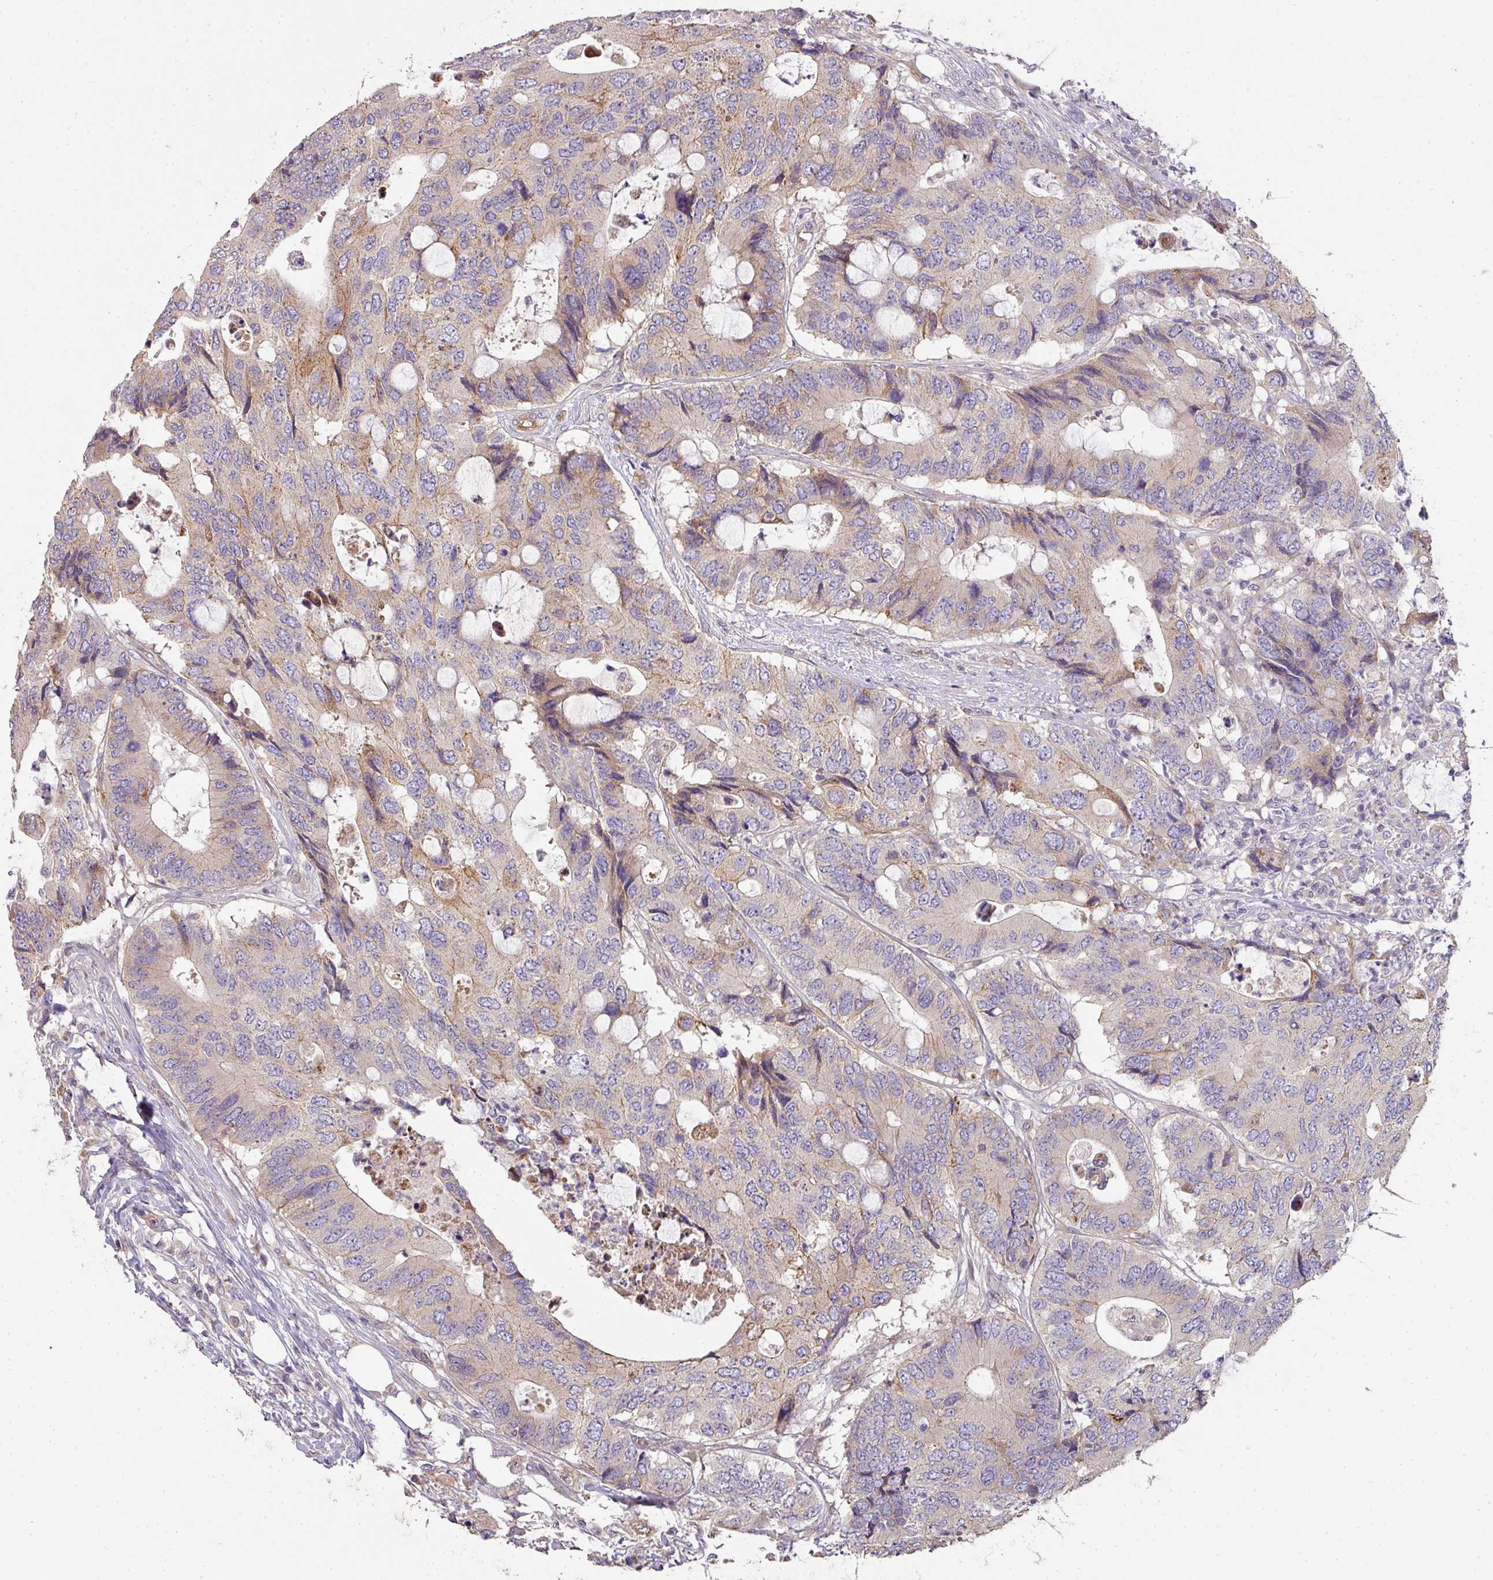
{"staining": {"intensity": "weak", "quantity": "<25%", "location": "cytoplasmic/membranous"}, "tissue": "colorectal cancer", "cell_type": "Tumor cells", "image_type": "cancer", "snomed": [{"axis": "morphology", "description": "Adenocarcinoma, NOS"}, {"axis": "topography", "description": "Colon"}], "caption": "IHC micrograph of neoplastic tissue: human colorectal adenocarcinoma stained with DAB exhibits no significant protein staining in tumor cells.", "gene": "PCDH1", "patient": {"sex": "male", "age": 71}}